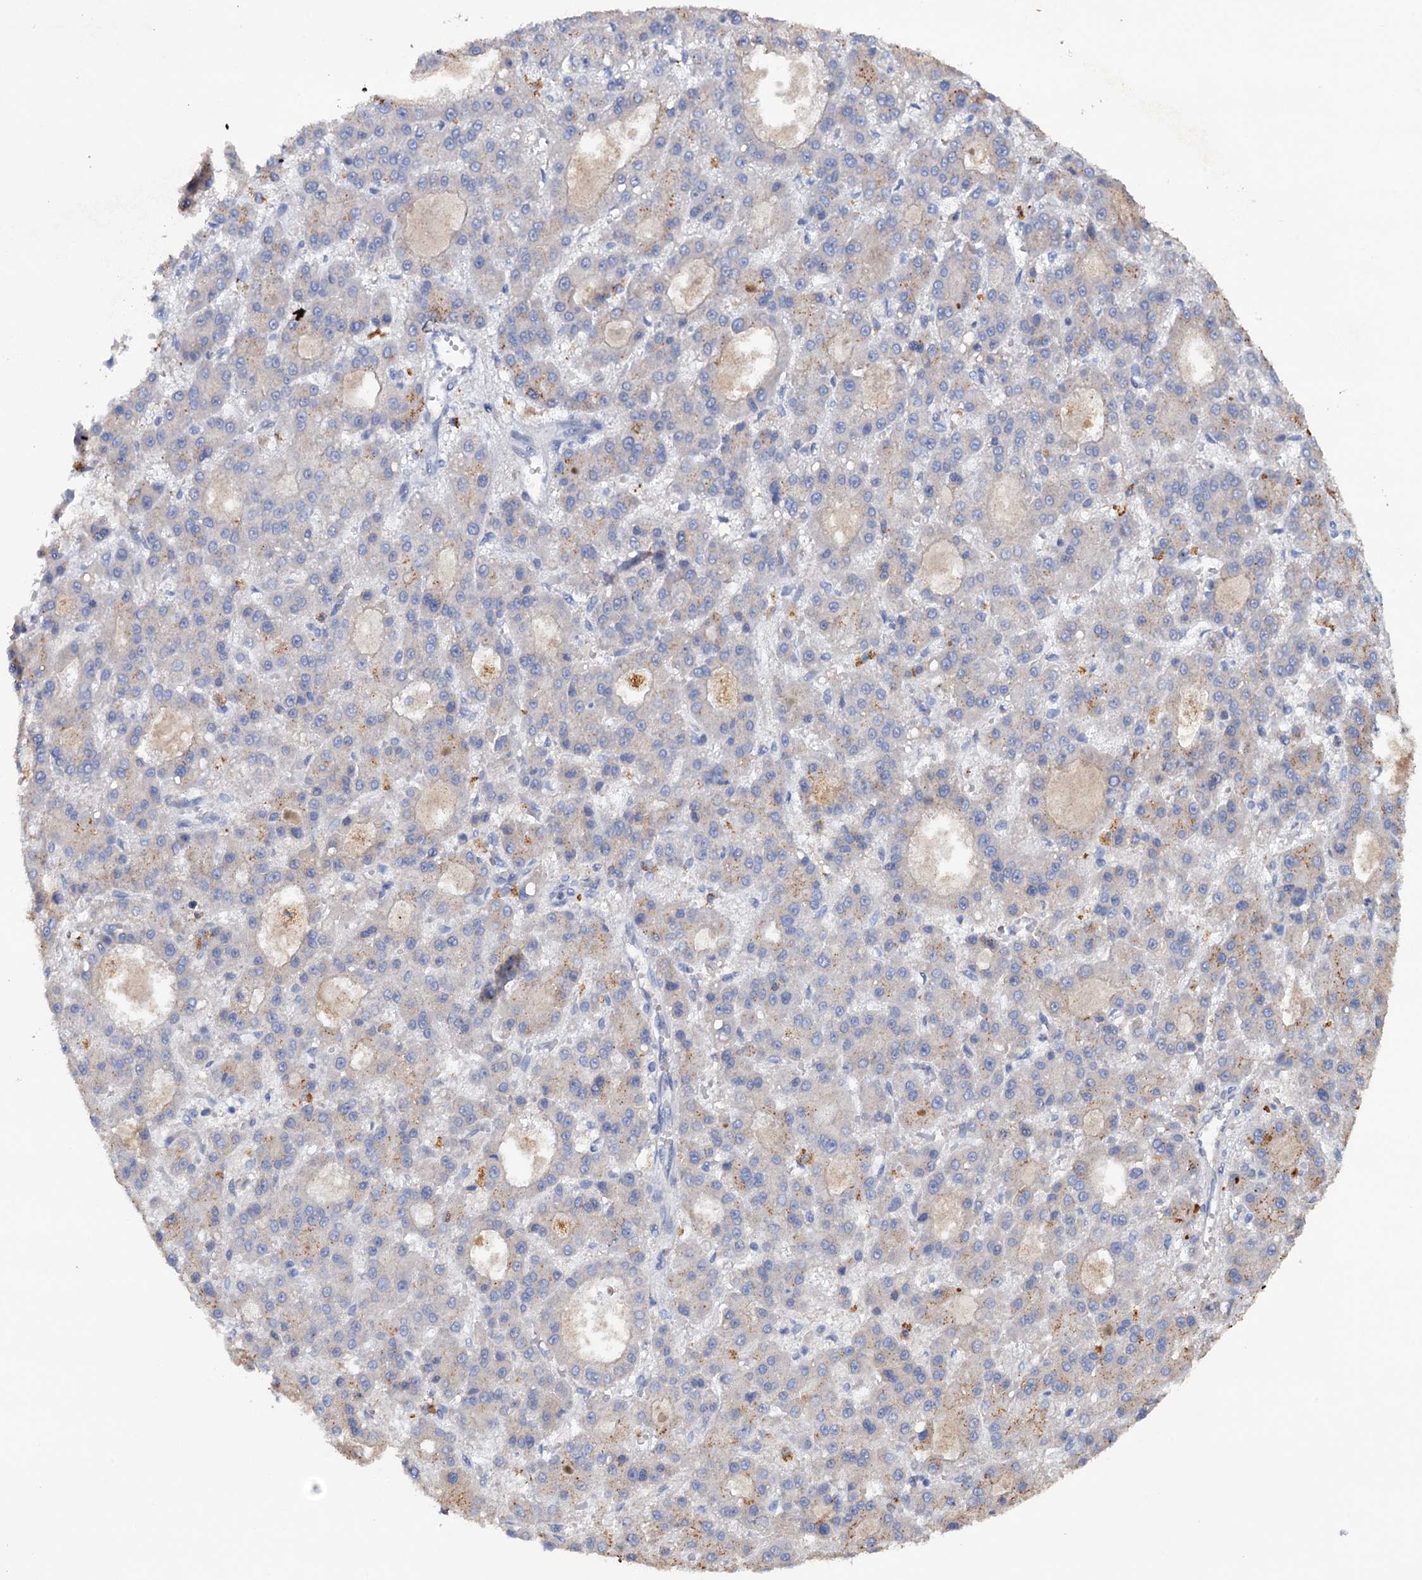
{"staining": {"intensity": "negative", "quantity": "none", "location": "none"}, "tissue": "liver cancer", "cell_type": "Tumor cells", "image_type": "cancer", "snomed": [{"axis": "morphology", "description": "Carcinoma, Hepatocellular, NOS"}, {"axis": "topography", "description": "Liver"}], "caption": "Image shows no protein expression in tumor cells of liver cancer tissue.", "gene": "IL17RD", "patient": {"sex": "male", "age": 70}}